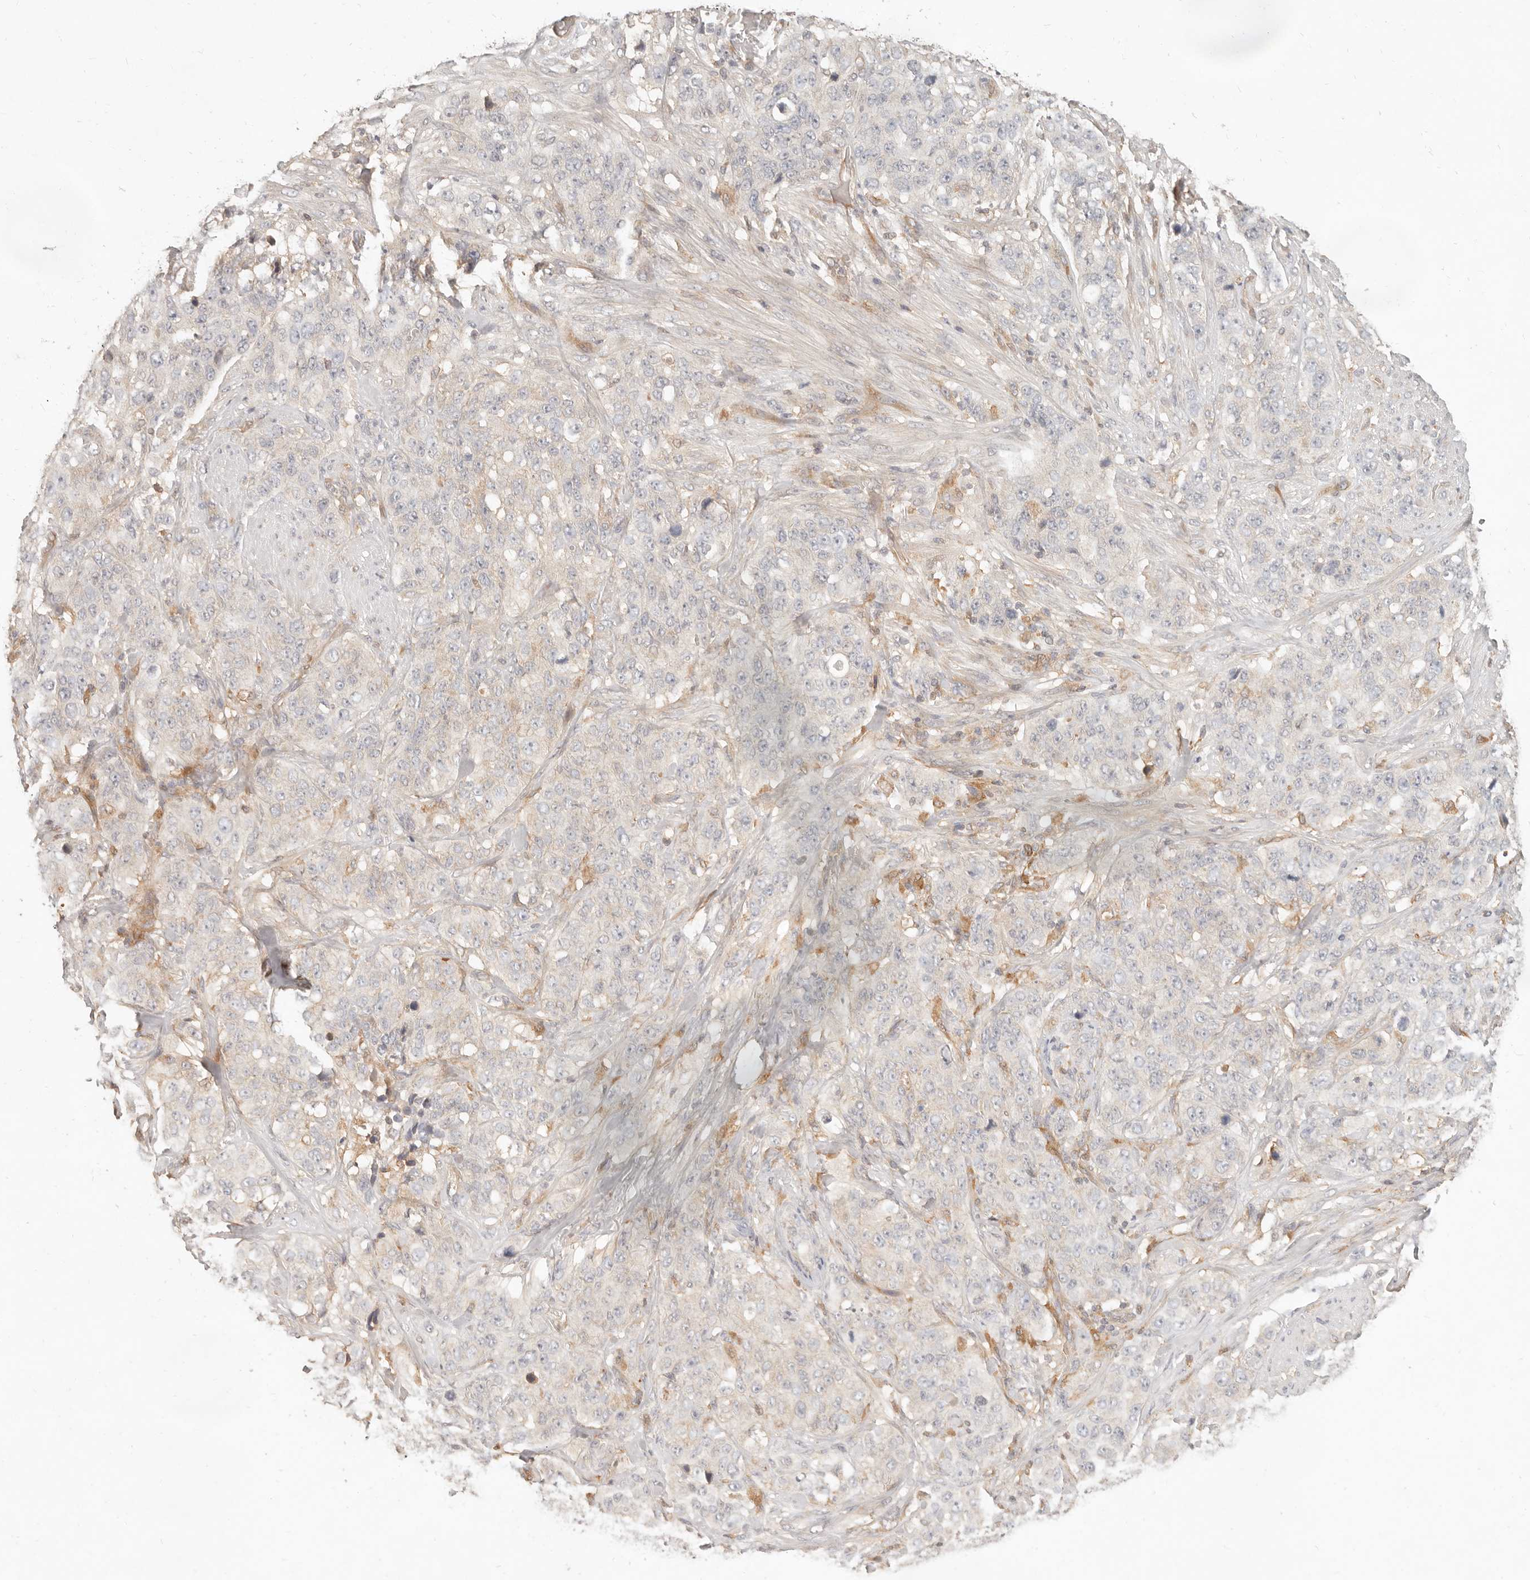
{"staining": {"intensity": "negative", "quantity": "none", "location": "none"}, "tissue": "stomach cancer", "cell_type": "Tumor cells", "image_type": "cancer", "snomed": [{"axis": "morphology", "description": "Adenocarcinoma, NOS"}, {"axis": "topography", "description": "Stomach"}], "caption": "DAB (3,3'-diaminobenzidine) immunohistochemical staining of stomach cancer displays no significant expression in tumor cells.", "gene": "NECAP2", "patient": {"sex": "male", "age": 48}}